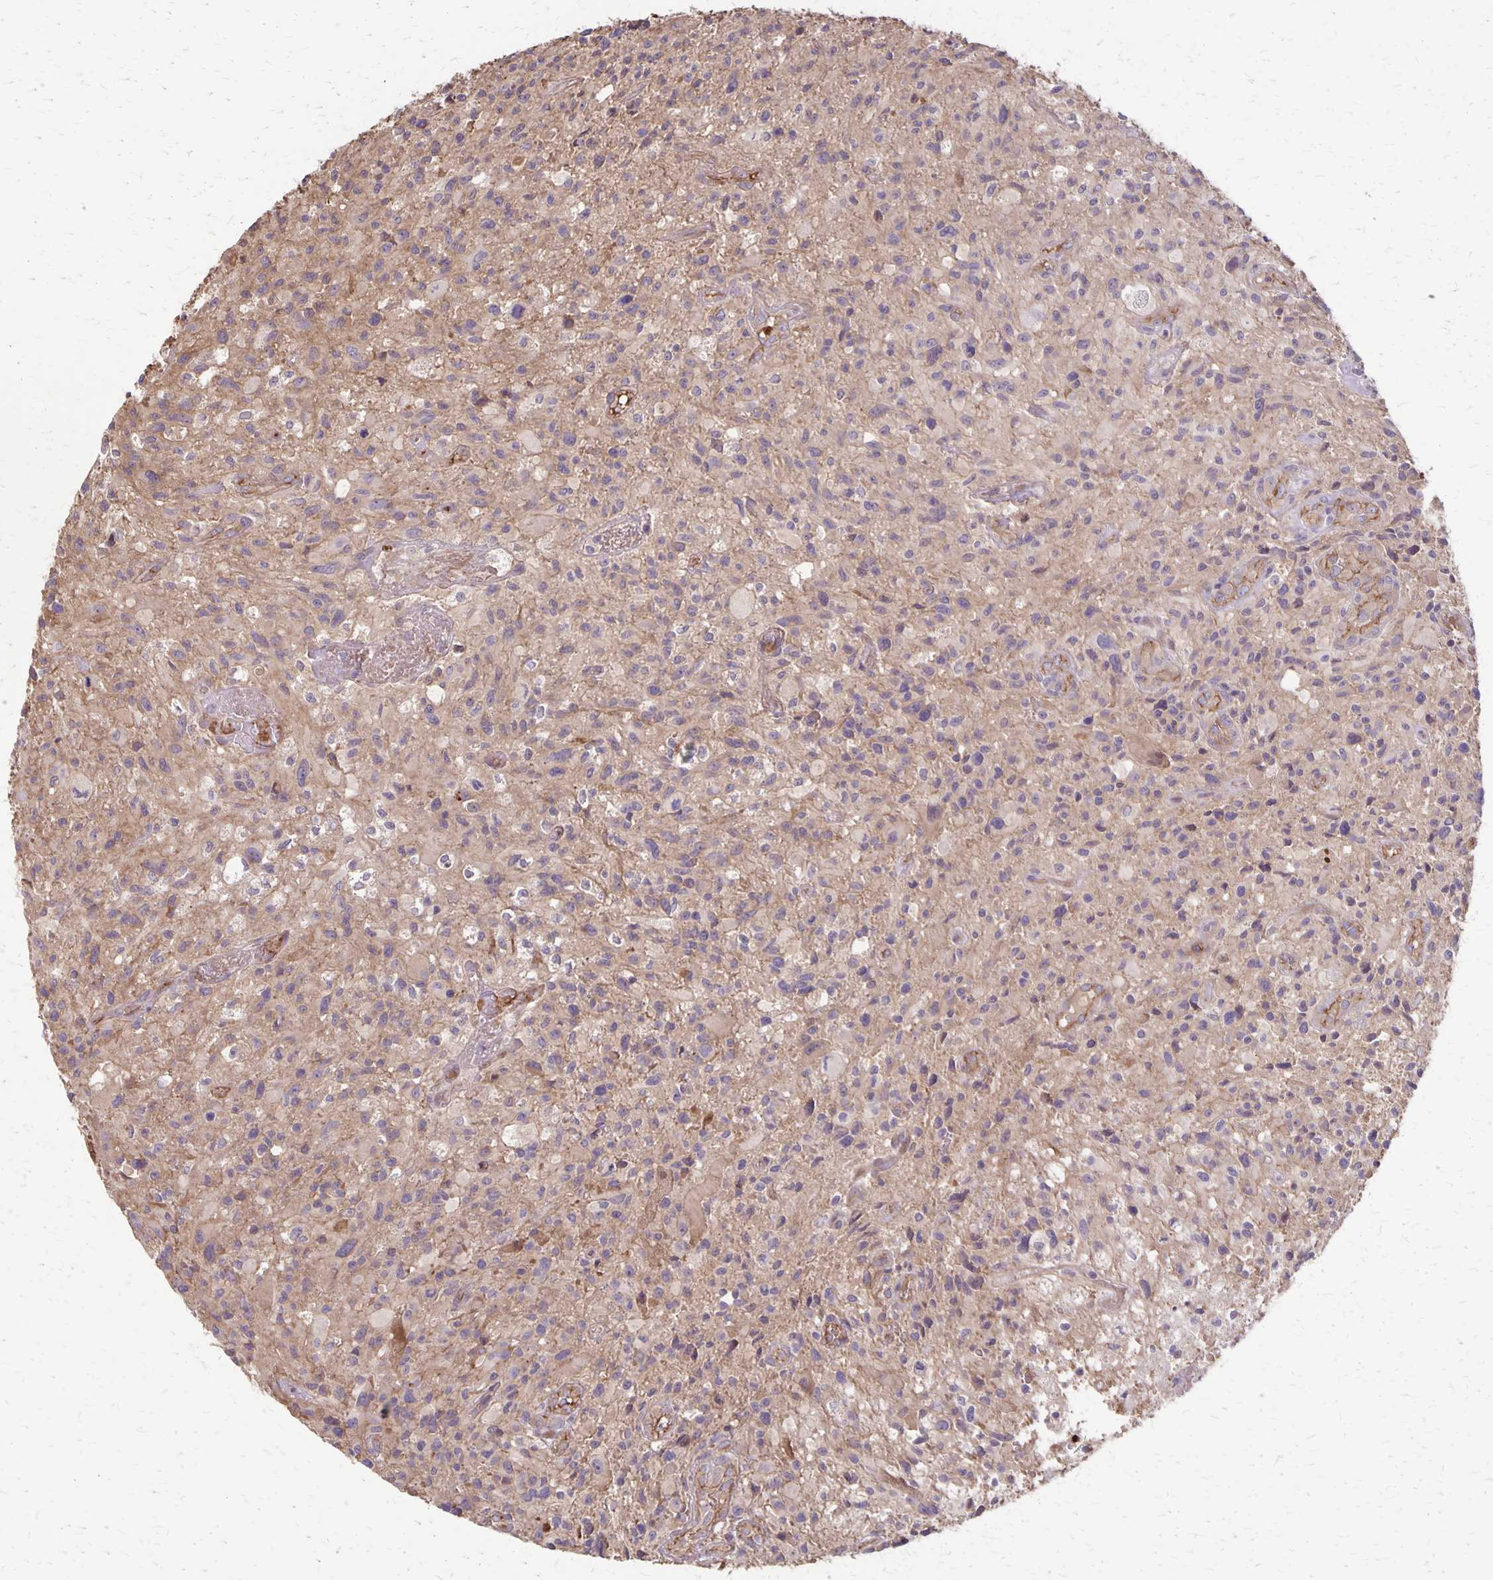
{"staining": {"intensity": "negative", "quantity": "none", "location": "none"}, "tissue": "glioma", "cell_type": "Tumor cells", "image_type": "cancer", "snomed": [{"axis": "morphology", "description": "Glioma, malignant, High grade"}, {"axis": "topography", "description": "Brain"}], "caption": "This is an IHC photomicrograph of malignant glioma (high-grade). There is no expression in tumor cells.", "gene": "PROM2", "patient": {"sex": "male", "age": 63}}